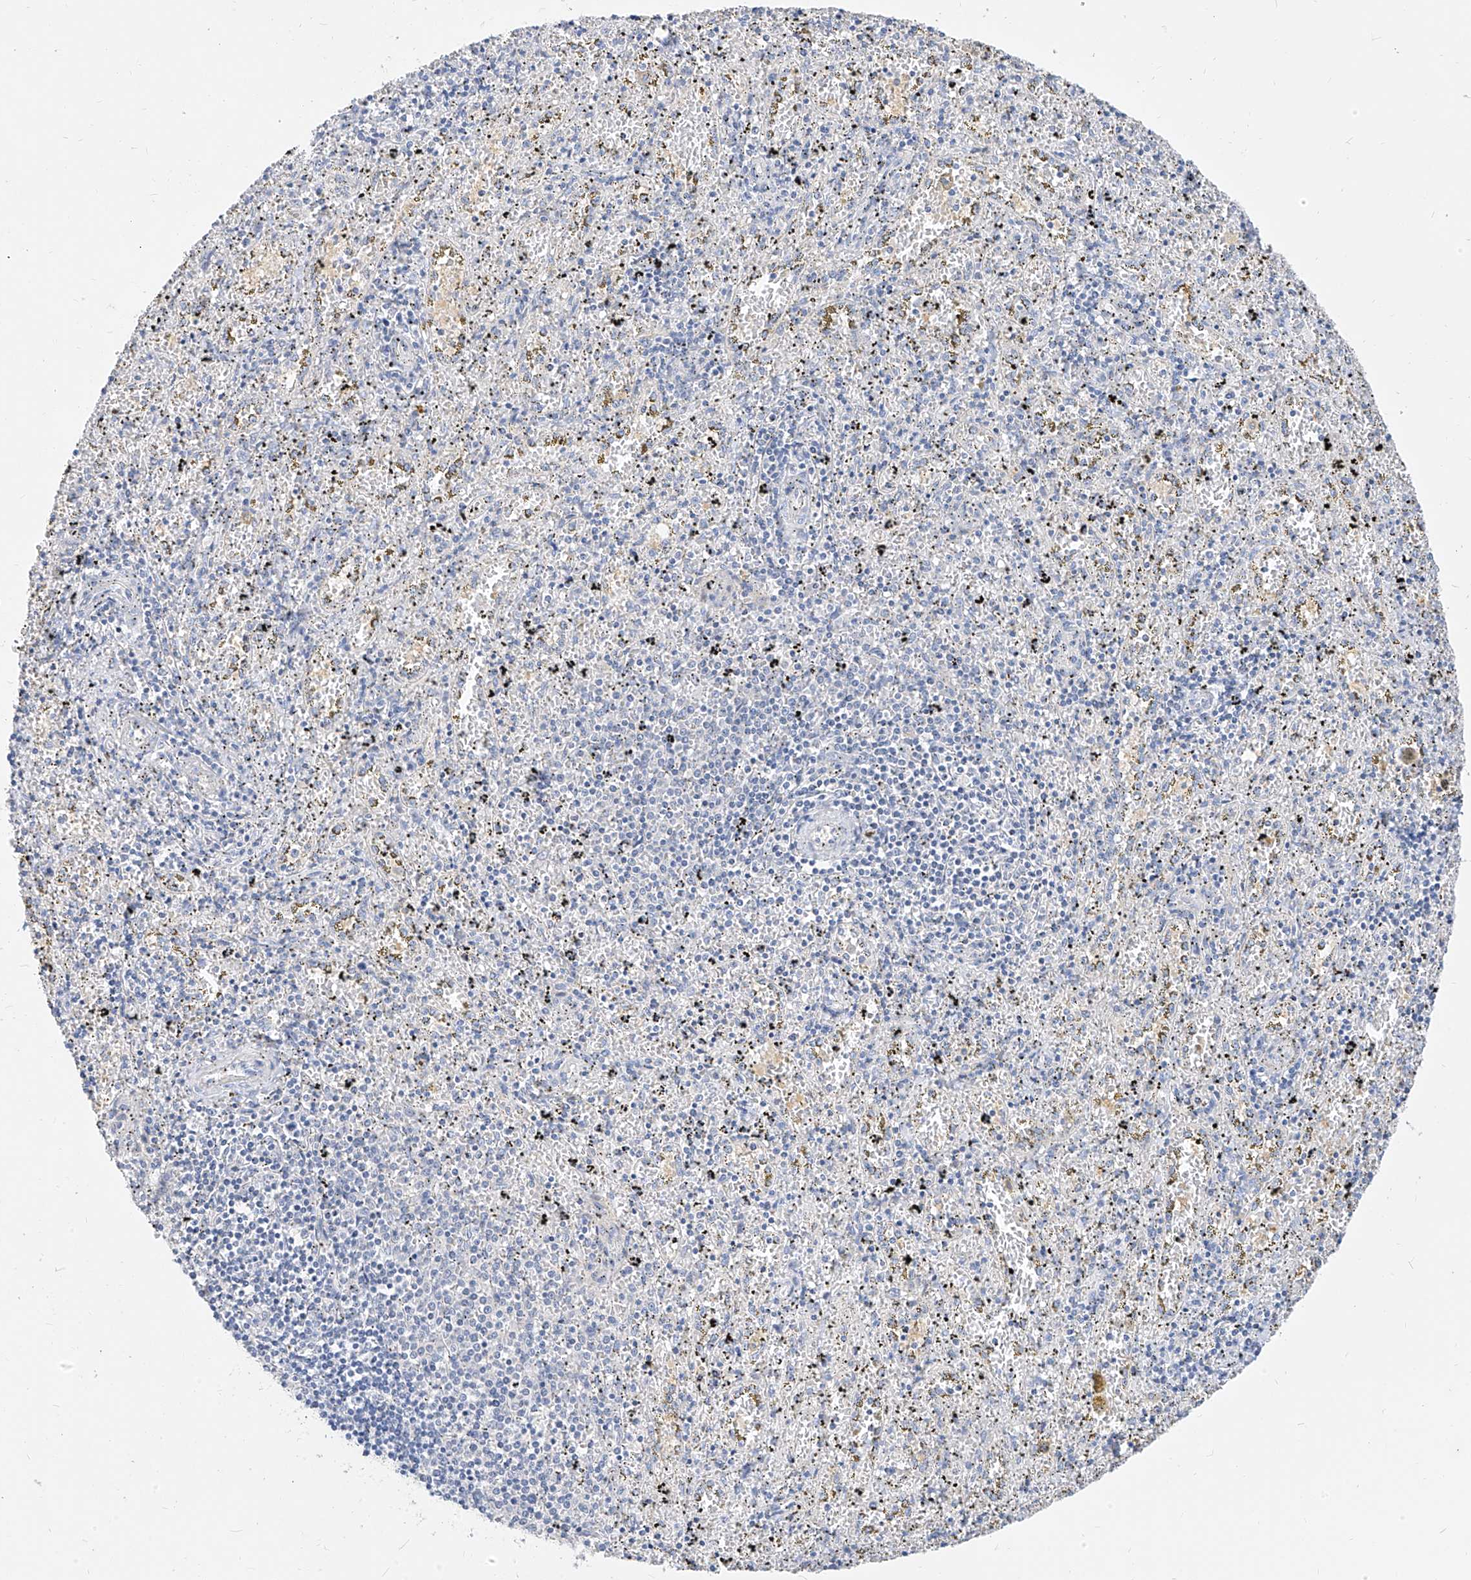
{"staining": {"intensity": "negative", "quantity": "none", "location": "none"}, "tissue": "spleen", "cell_type": "Cells in red pulp", "image_type": "normal", "snomed": [{"axis": "morphology", "description": "Normal tissue, NOS"}, {"axis": "topography", "description": "Spleen"}], "caption": "Immunohistochemistry (IHC) of normal human spleen shows no expression in cells in red pulp. Nuclei are stained in blue.", "gene": "ZZEF1", "patient": {"sex": "male", "age": 11}}